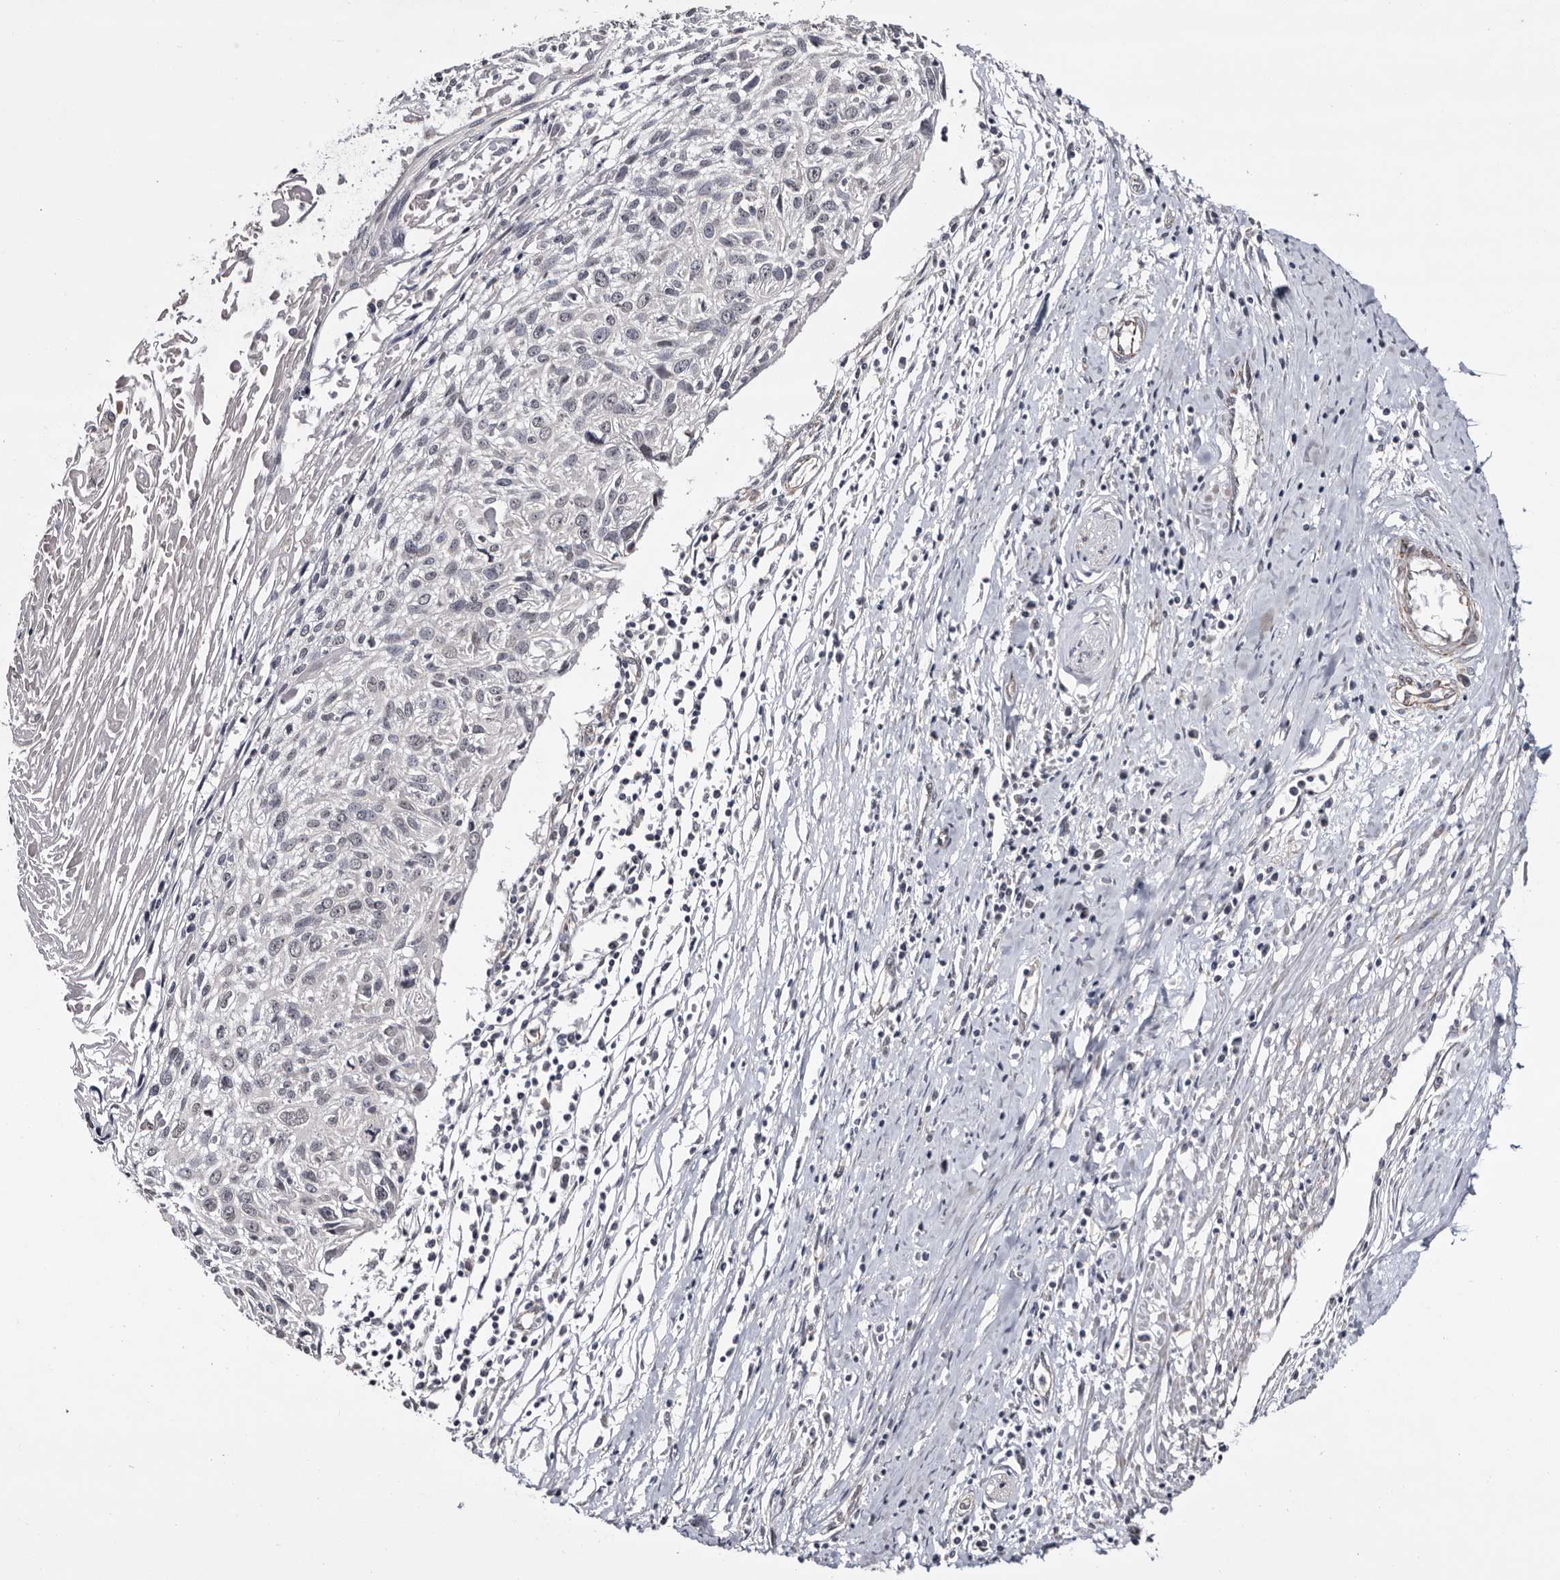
{"staining": {"intensity": "negative", "quantity": "none", "location": "none"}, "tissue": "cervical cancer", "cell_type": "Tumor cells", "image_type": "cancer", "snomed": [{"axis": "morphology", "description": "Squamous cell carcinoma, NOS"}, {"axis": "topography", "description": "Cervix"}], "caption": "An IHC micrograph of squamous cell carcinoma (cervical) is shown. There is no staining in tumor cells of squamous cell carcinoma (cervical).", "gene": "ARMCX2", "patient": {"sex": "female", "age": 51}}